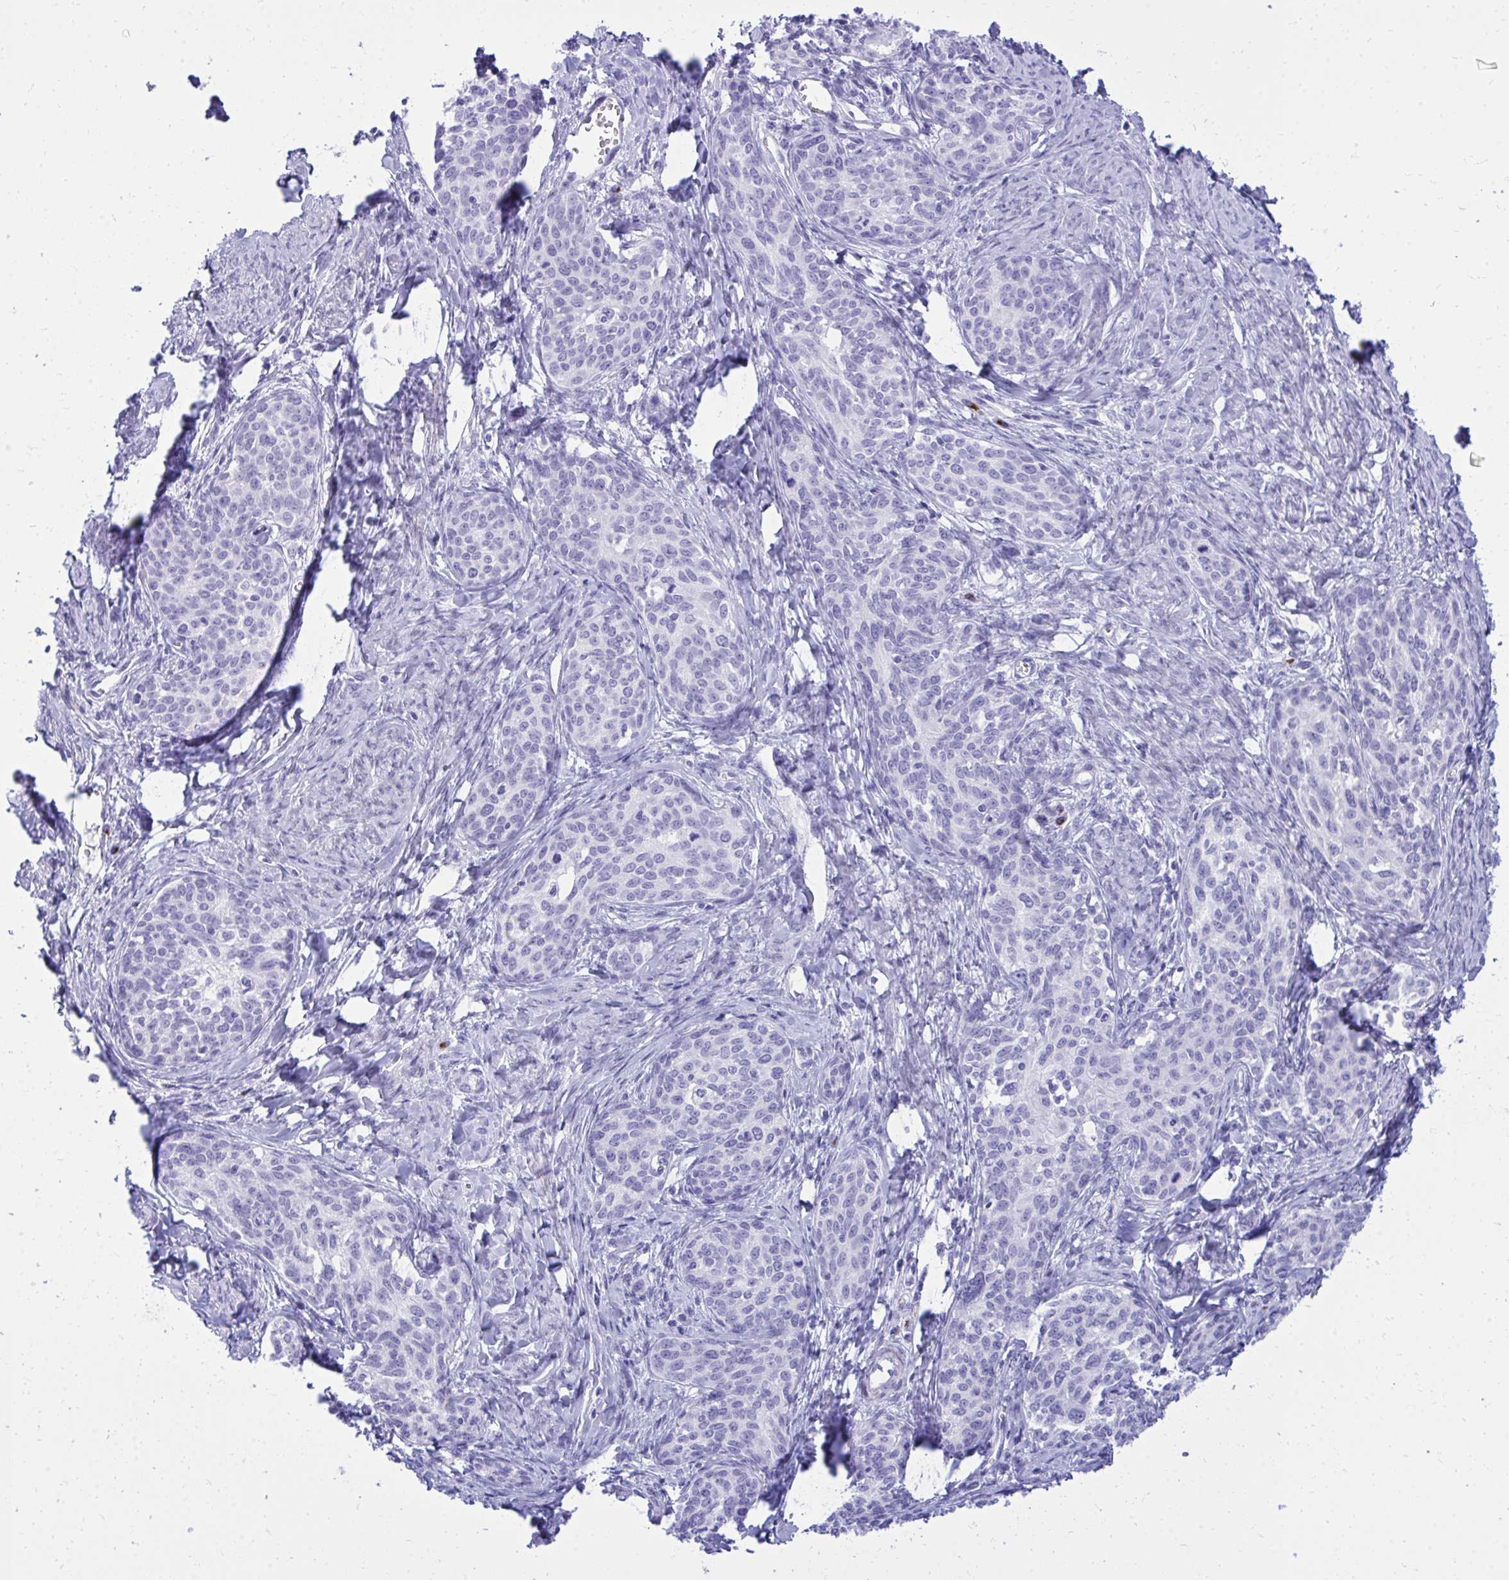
{"staining": {"intensity": "negative", "quantity": "none", "location": "none"}, "tissue": "cervical cancer", "cell_type": "Tumor cells", "image_type": "cancer", "snomed": [{"axis": "morphology", "description": "Squamous cell carcinoma, NOS"}, {"axis": "morphology", "description": "Adenocarcinoma, NOS"}, {"axis": "topography", "description": "Cervix"}], "caption": "A high-resolution photomicrograph shows IHC staining of cervical squamous cell carcinoma, which displays no significant positivity in tumor cells. Brightfield microscopy of immunohistochemistry (IHC) stained with DAB (brown) and hematoxylin (blue), captured at high magnification.", "gene": "ANKDD1B", "patient": {"sex": "female", "age": 52}}